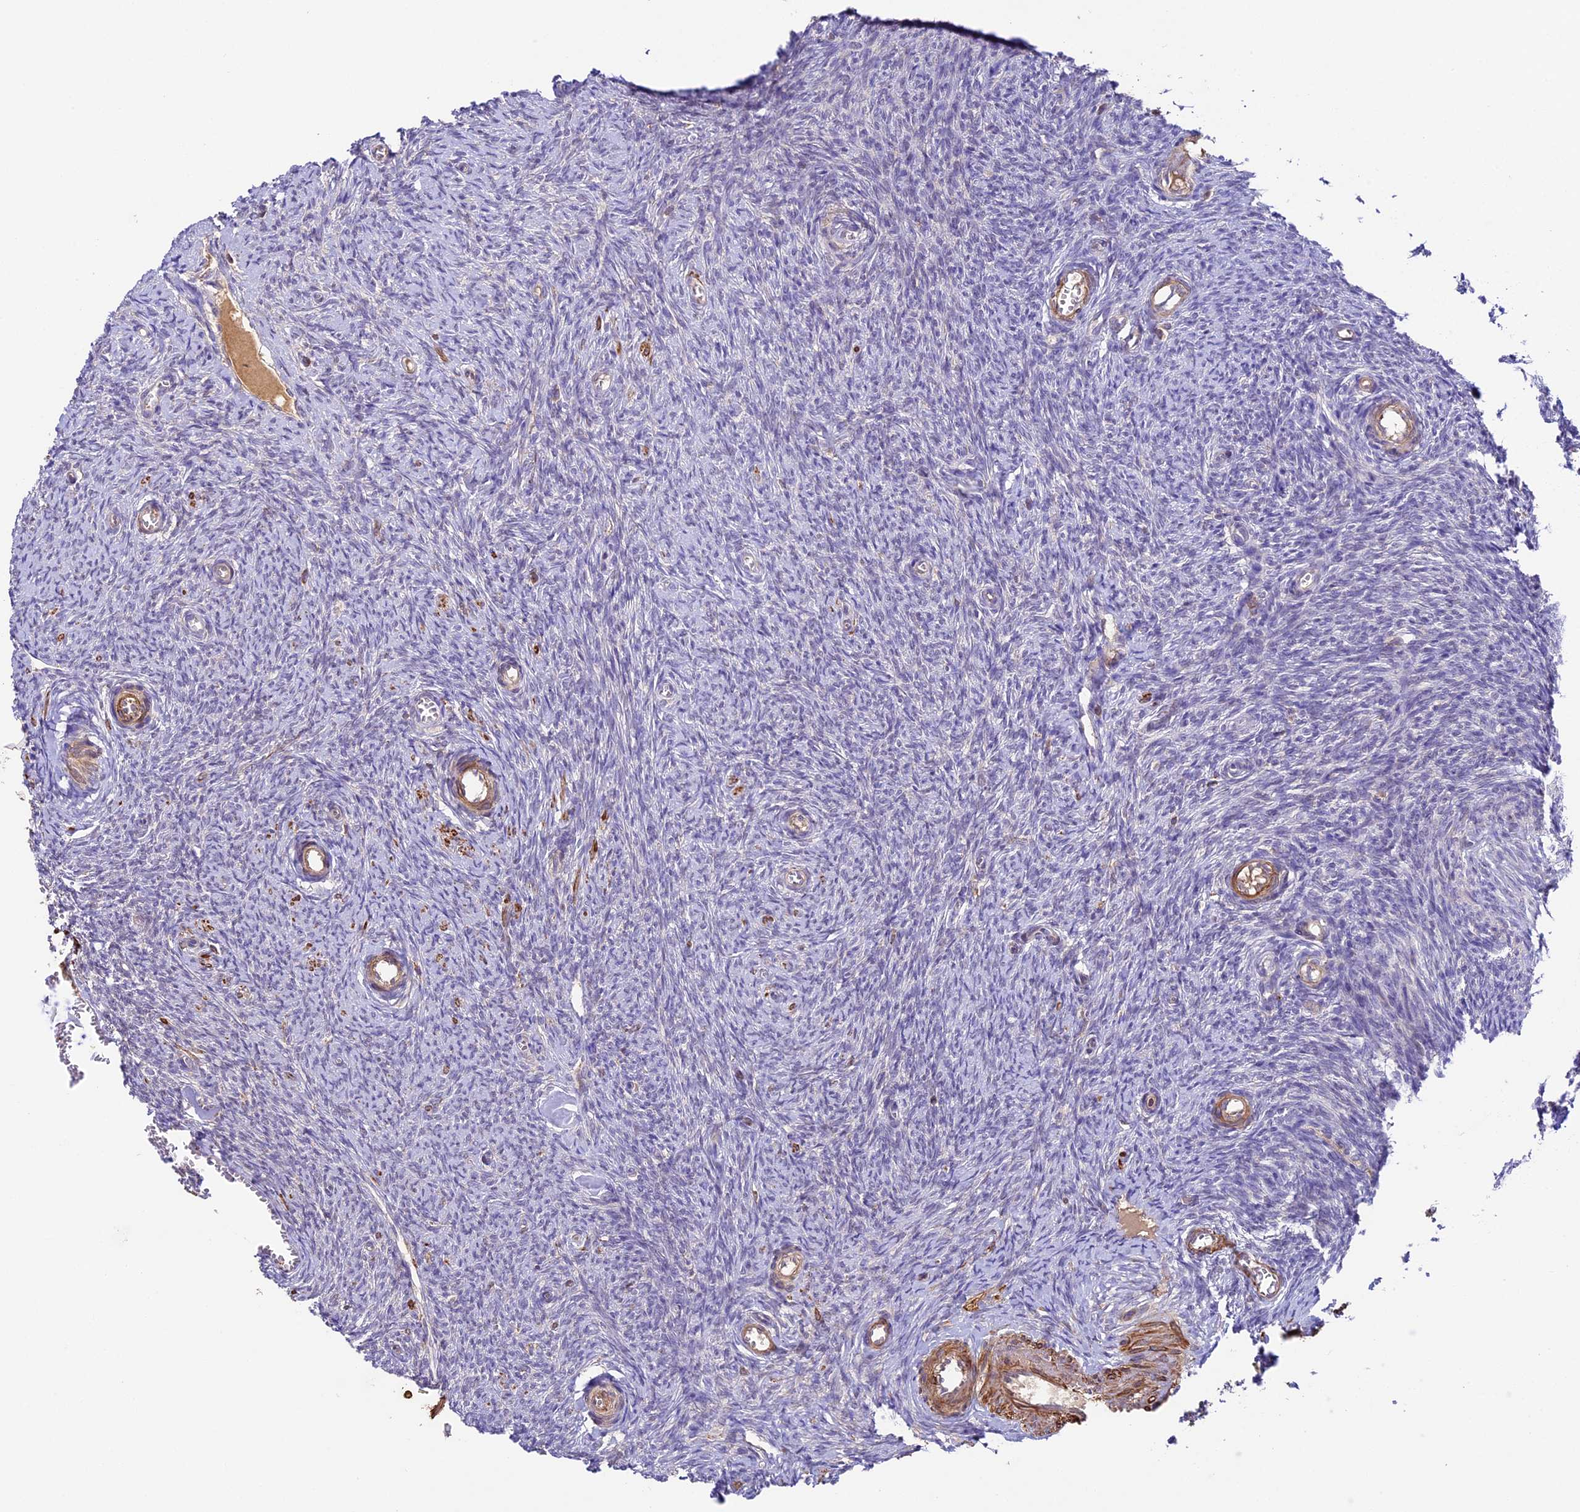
{"staining": {"intensity": "negative", "quantity": "none", "location": "none"}, "tissue": "ovary", "cell_type": "Ovarian stroma cells", "image_type": "normal", "snomed": [{"axis": "morphology", "description": "Normal tissue, NOS"}, {"axis": "topography", "description": "Ovary"}], "caption": "Immunohistochemistry histopathology image of benign ovary stained for a protein (brown), which demonstrates no expression in ovarian stroma cells. (Immunohistochemistry (ihc), brightfield microscopy, high magnification).", "gene": "TBC1D1", "patient": {"sex": "female", "age": 44}}